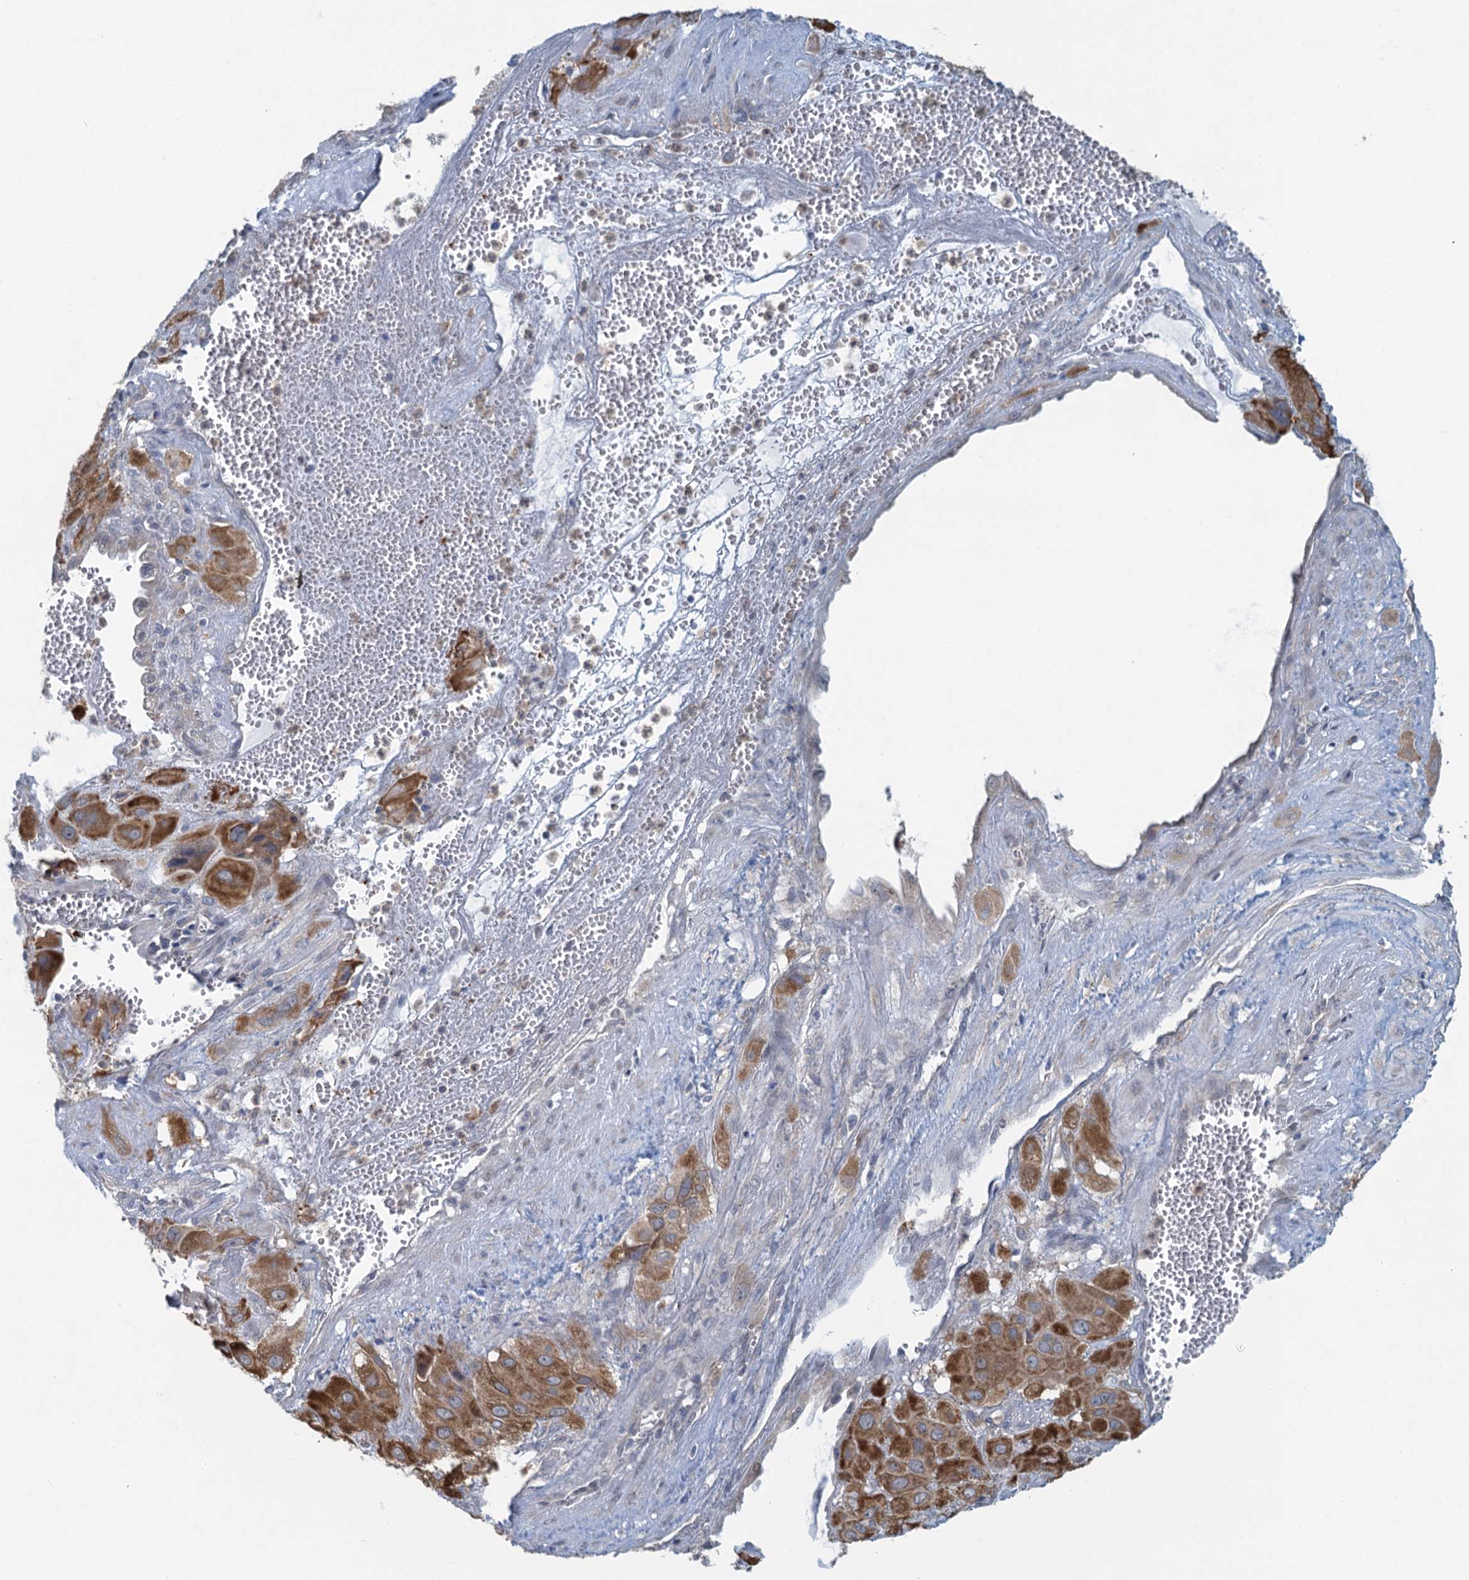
{"staining": {"intensity": "moderate", "quantity": ">75%", "location": "cytoplasmic/membranous"}, "tissue": "cervical cancer", "cell_type": "Tumor cells", "image_type": "cancer", "snomed": [{"axis": "morphology", "description": "Squamous cell carcinoma, NOS"}, {"axis": "topography", "description": "Cervix"}], "caption": "Protein staining reveals moderate cytoplasmic/membranous positivity in approximately >75% of tumor cells in cervical cancer (squamous cell carcinoma).", "gene": "TEX35", "patient": {"sex": "female", "age": 34}}